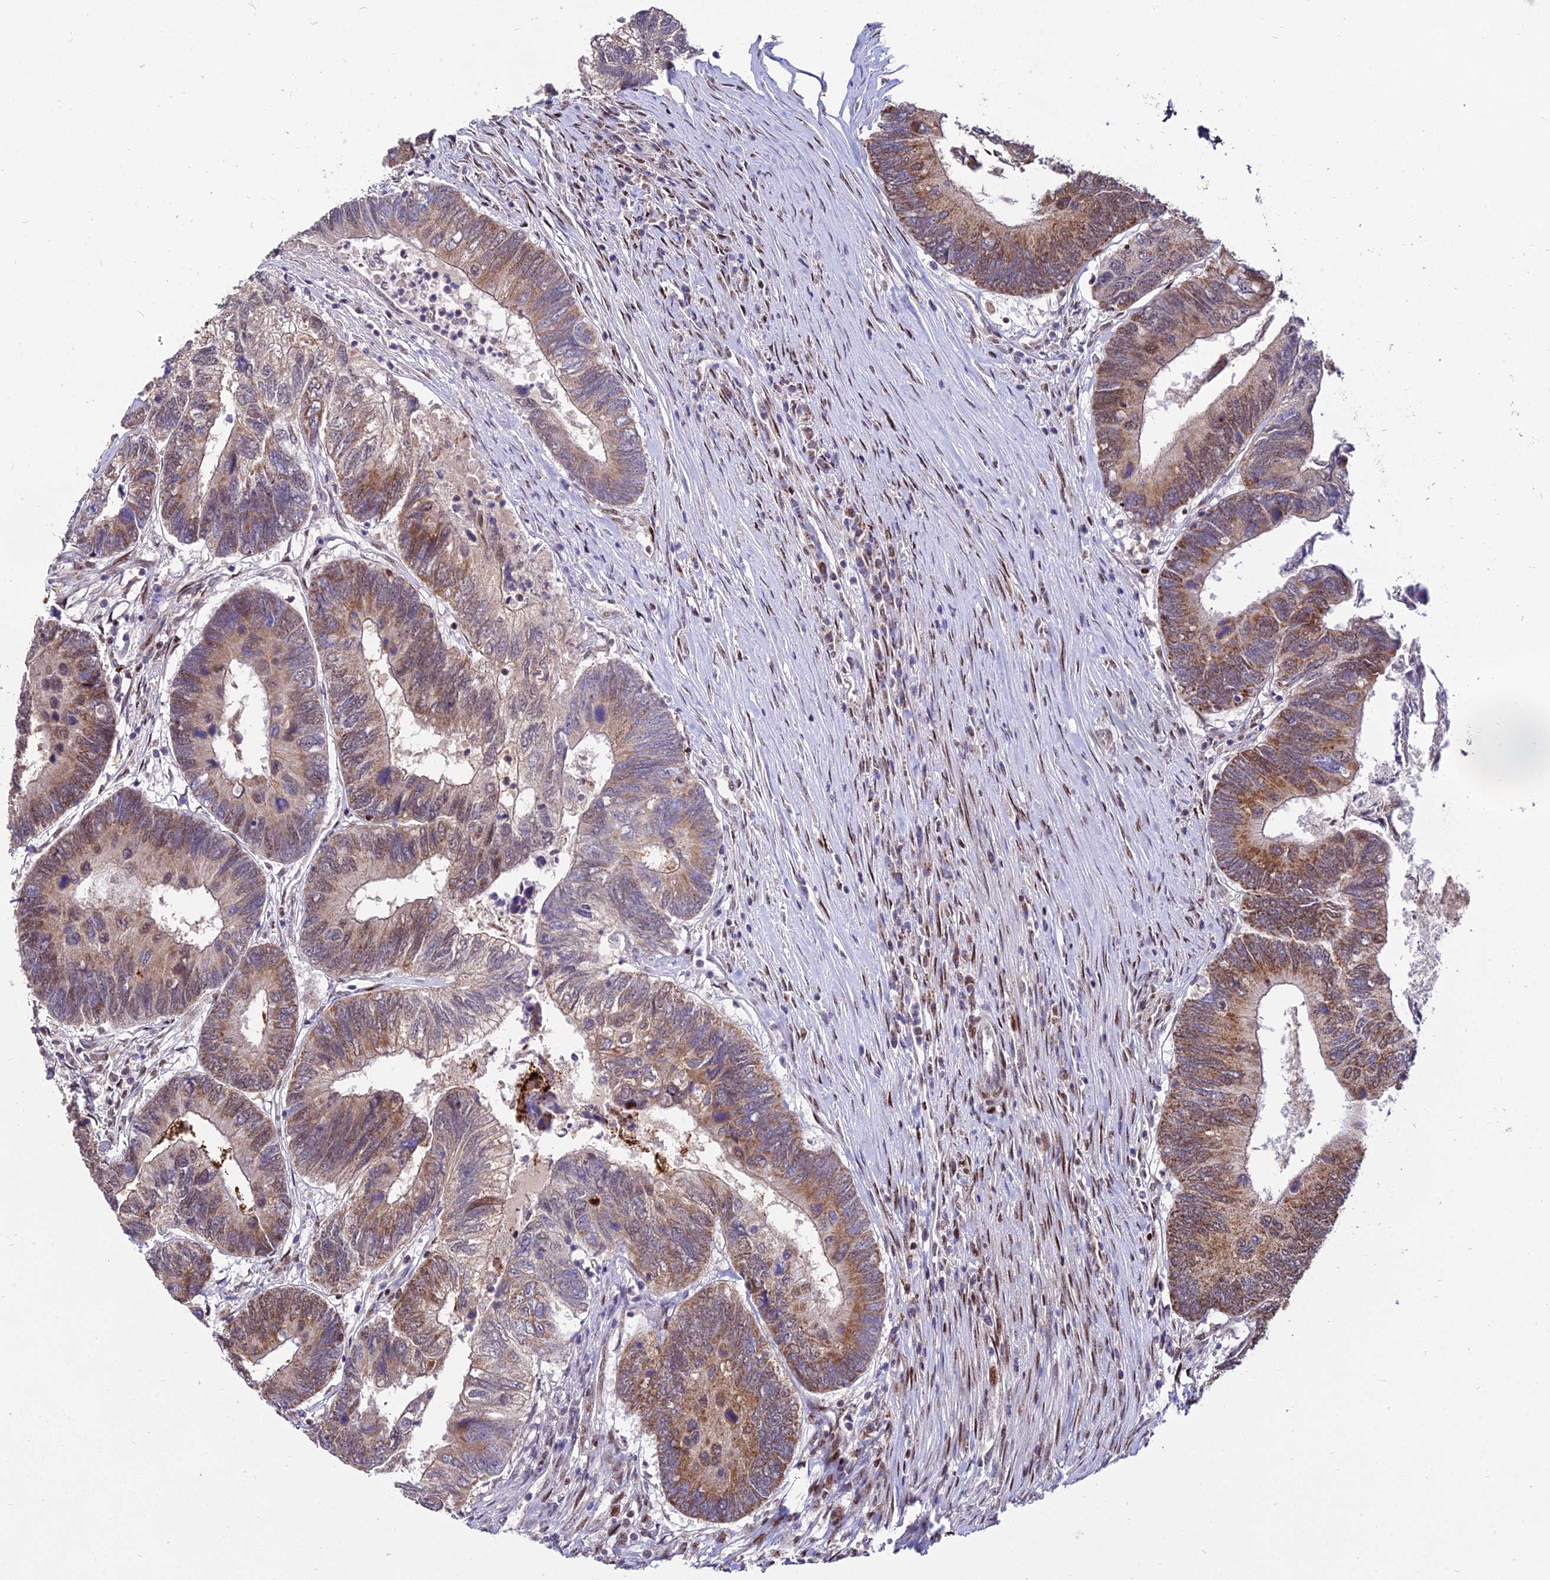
{"staining": {"intensity": "moderate", "quantity": ">75%", "location": "cytoplasmic/membranous,nuclear"}, "tissue": "colorectal cancer", "cell_type": "Tumor cells", "image_type": "cancer", "snomed": [{"axis": "morphology", "description": "Adenocarcinoma, NOS"}, {"axis": "topography", "description": "Colon"}], "caption": "Protein expression analysis of human colorectal cancer reveals moderate cytoplasmic/membranous and nuclear staining in about >75% of tumor cells.", "gene": "CIB3", "patient": {"sex": "female", "age": 67}}